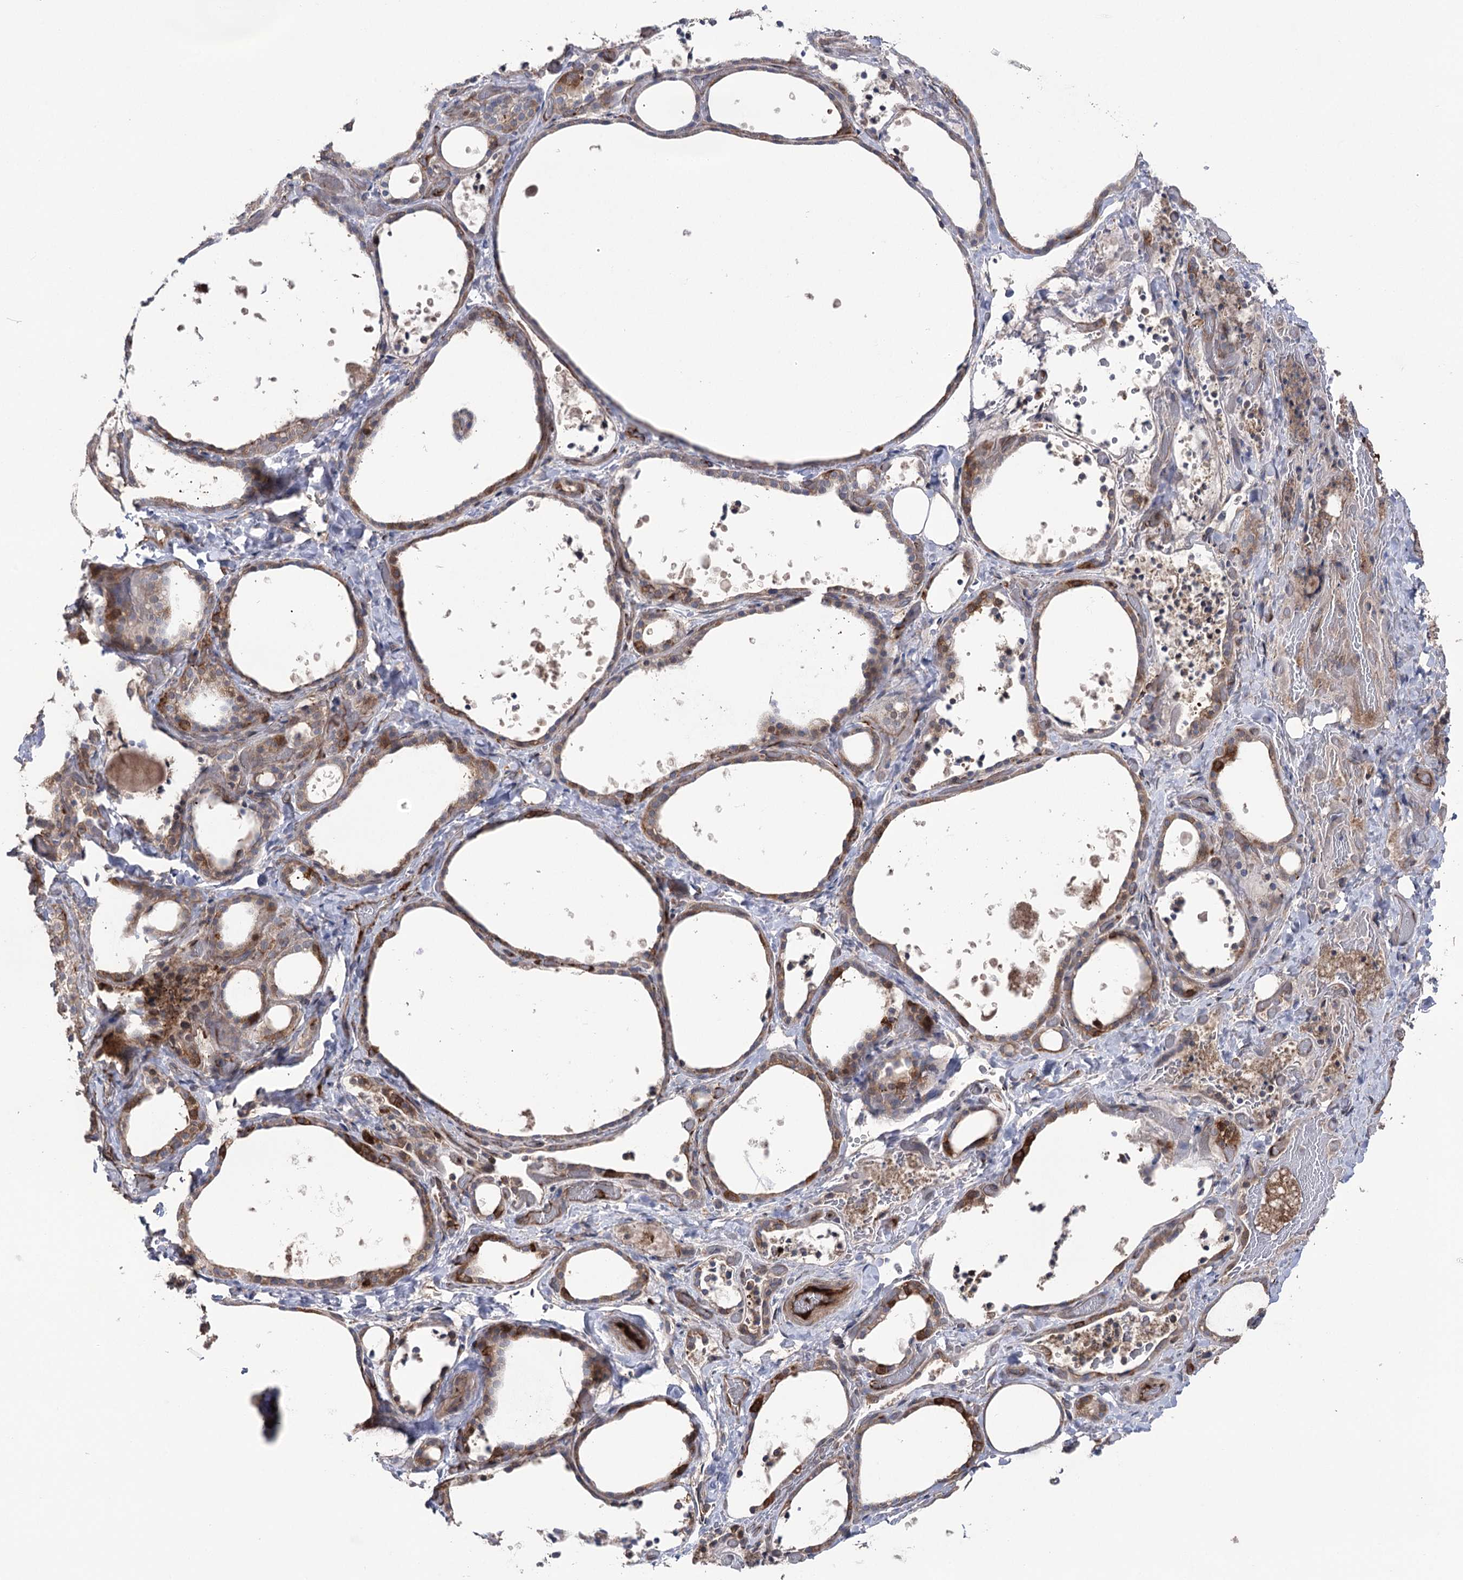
{"staining": {"intensity": "moderate", "quantity": ">75%", "location": "cytoplasmic/membranous"}, "tissue": "thyroid gland", "cell_type": "Glandular cells", "image_type": "normal", "snomed": [{"axis": "morphology", "description": "Normal tissue, NOS"}, {"axis": "topography", "description": "Thyroid gland"}], "caption": "A micrograph of thyroid gland stained for a protein reveals moderate cytoplasmic/membranous brown staining in glandular cells. (brown staining indicates protein expression, while blue staining denotes nuclei).", "gene": "OTUD1", "patient": {"sex": "female", "age": 44}}